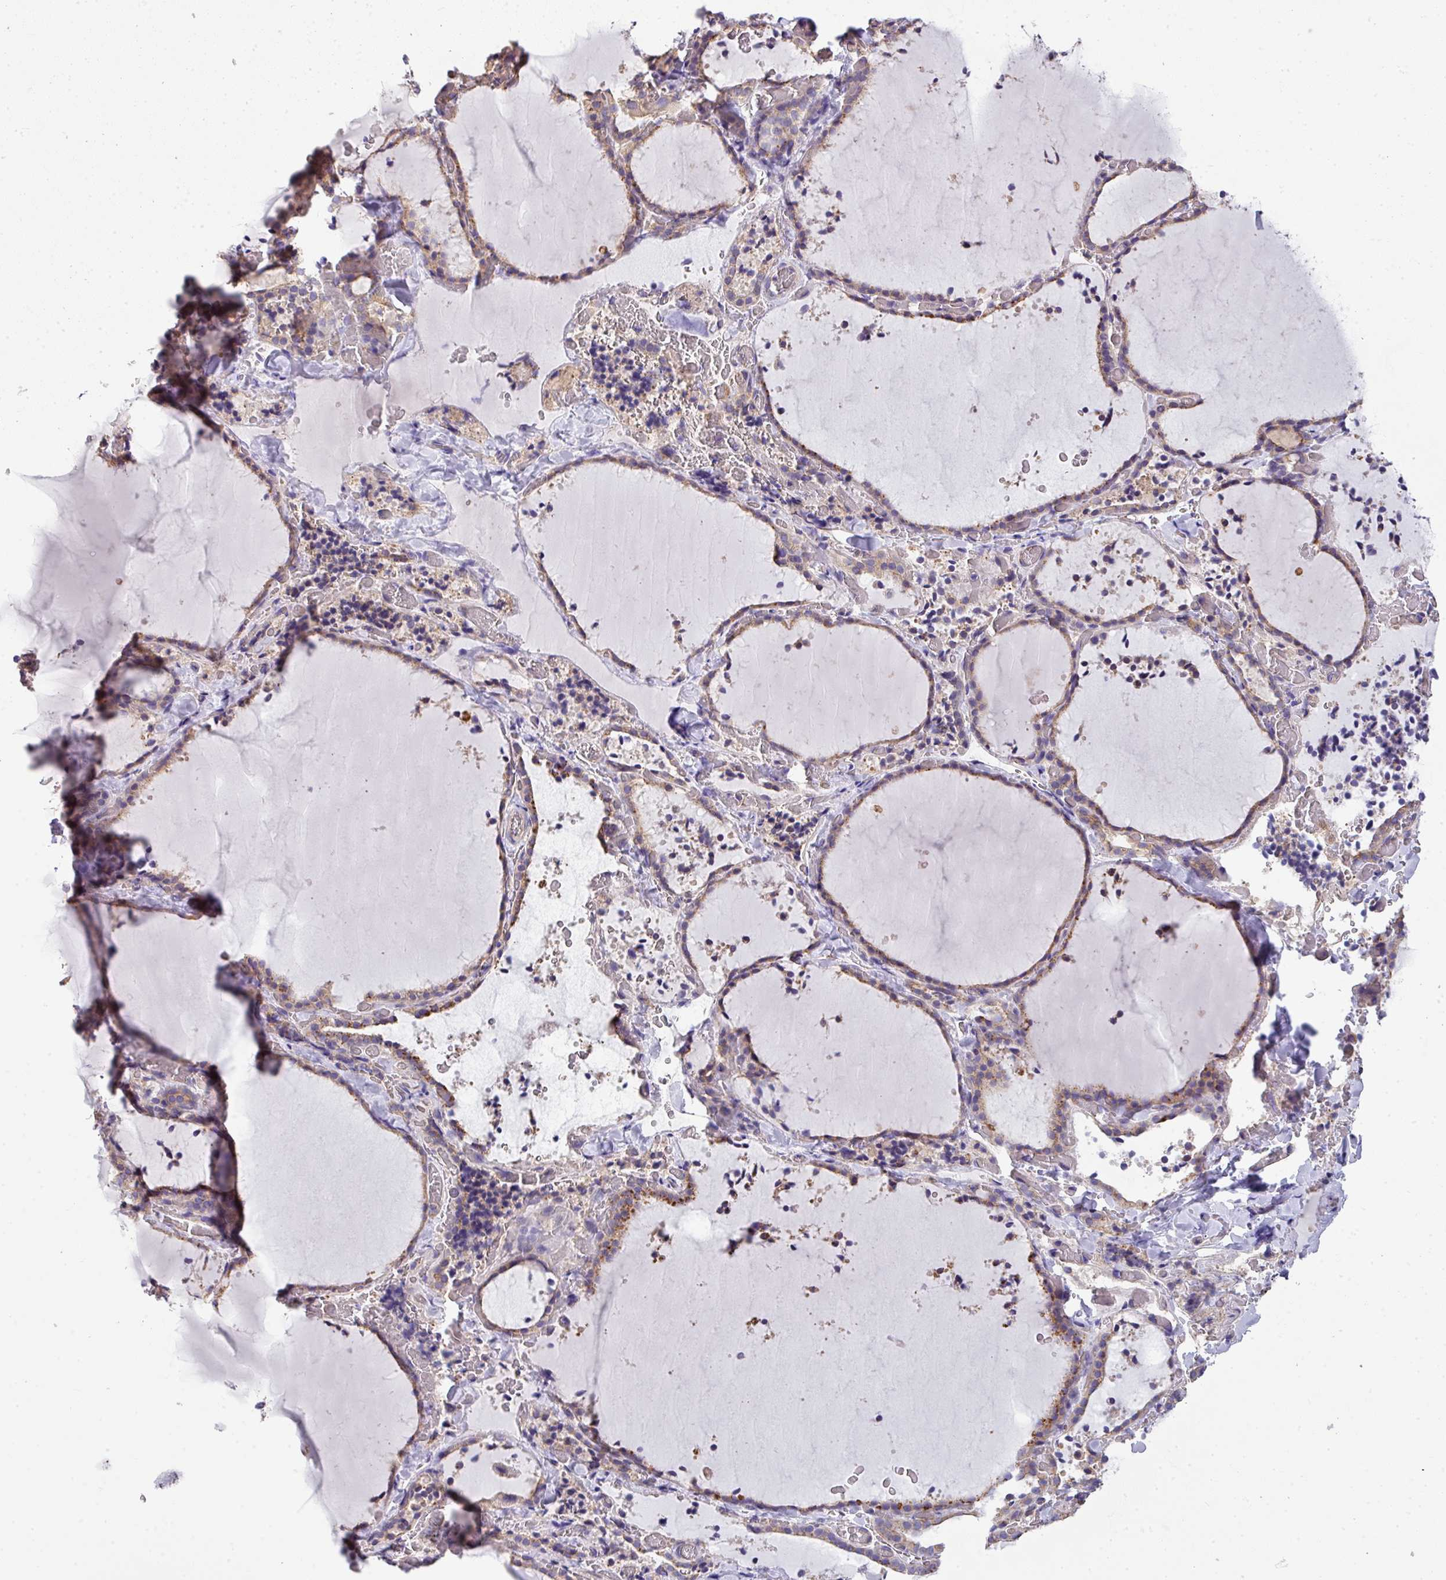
{"staining": {"intensity": "weak", "quantity": "25%-75%", "location": "cytoplasmic/membranous"}, "tissue": "thyroid gland", "cell_type": "Glandular cells", "image_type": "normal", "snomed": [{"axis": "morphology", "description": "Normal tissue, NOS"}, {"axis": "topography", "description": "Thyroid gland"}], "caption": "This micrograph displays immunohistochemistry (IHC) staining of normal human thyroid gland, with low weak cytoplasmic/membranous positivity in approximately 25%-75% of glandular cells.", "gene": "PALS2", "patient": {"sex": "female", "age": 22}}